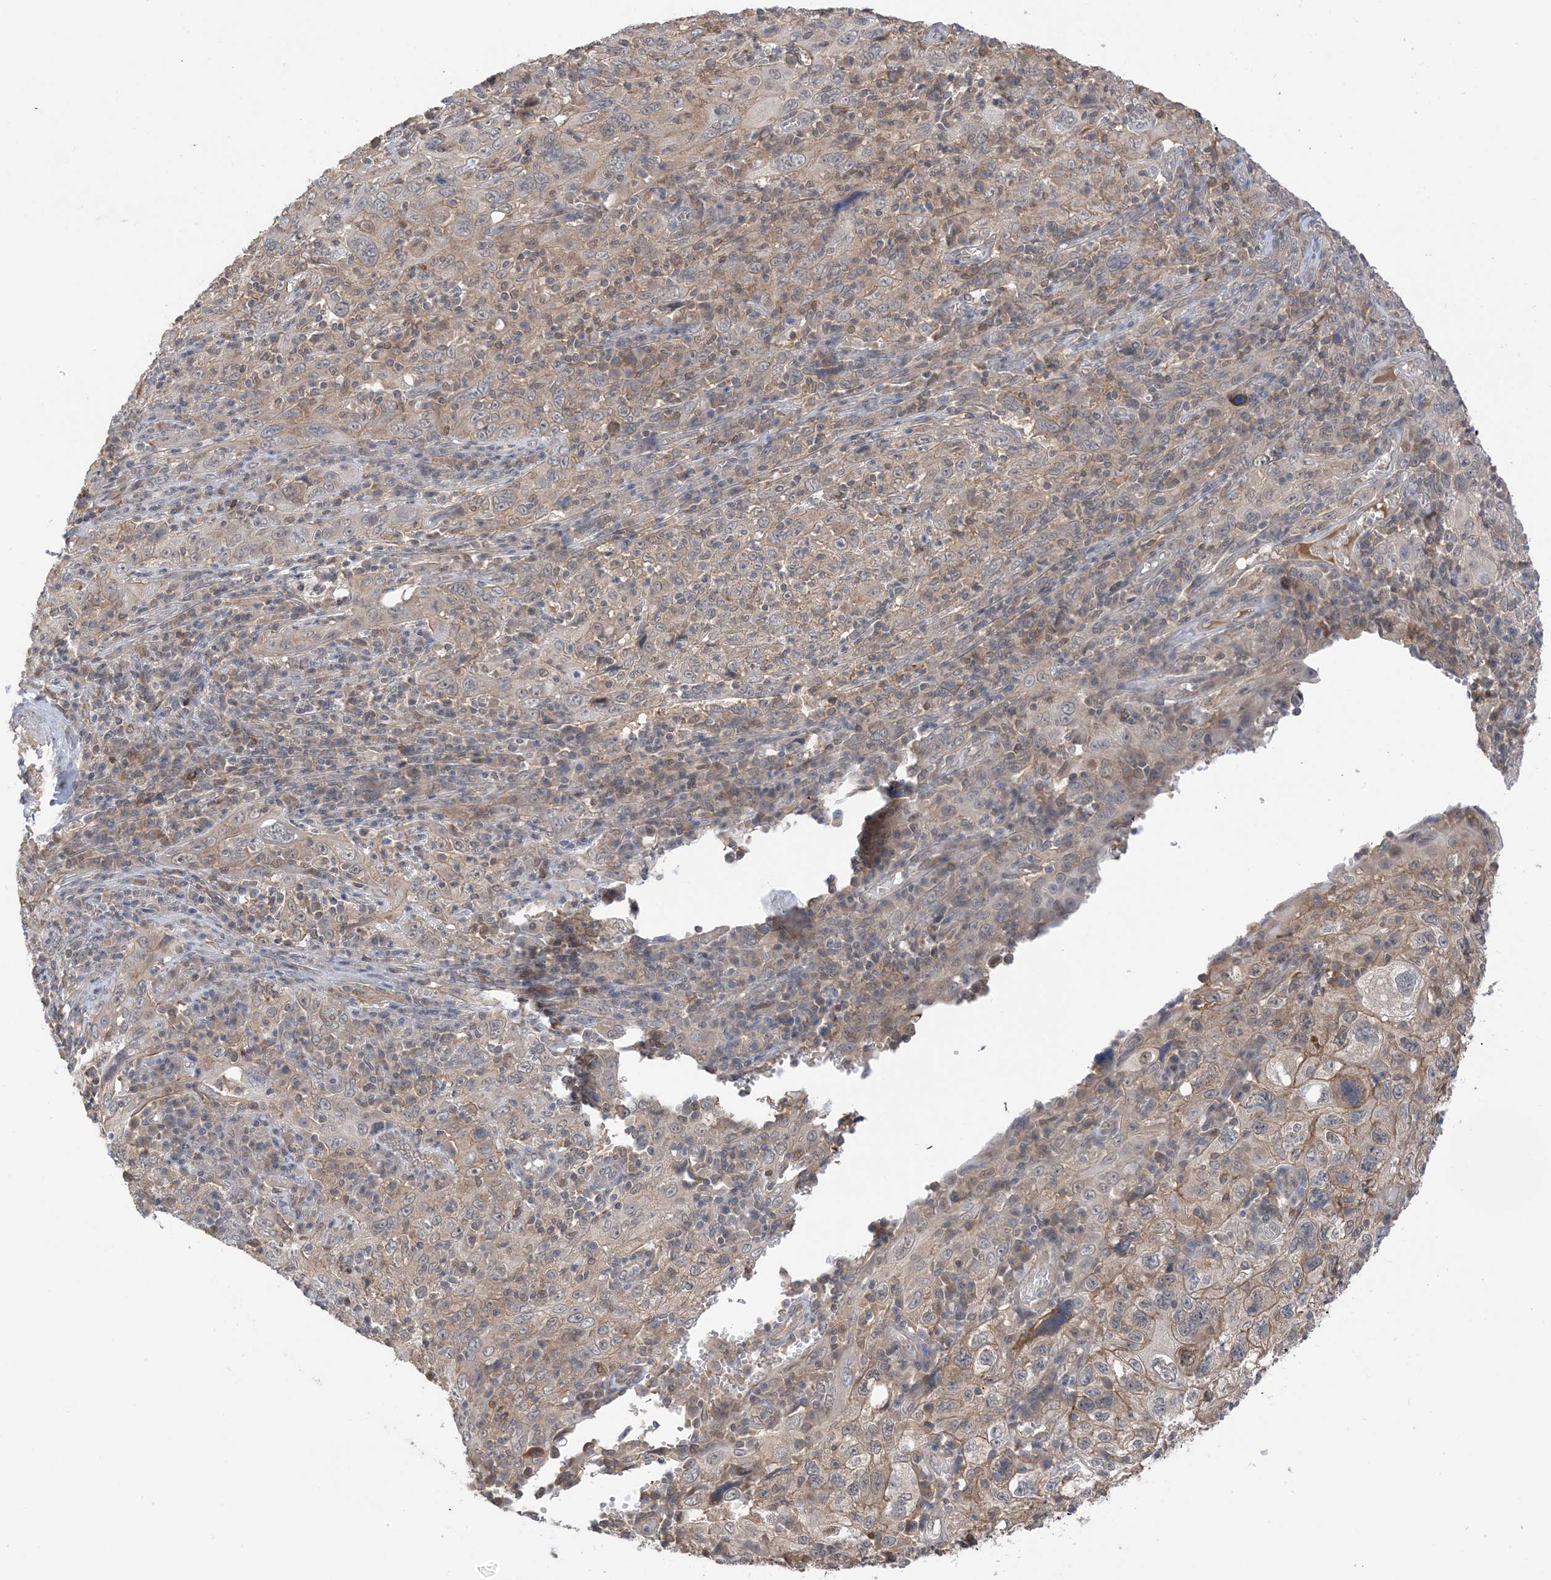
{"staining": {"intensity": "negative", "quantity": "none", "location": "none"}, "tissue": "cervical cancer", "cell_type": "Tumor cells", "image_type": "cancer", "snomed": [{"axis": "morphology", "description": "Squamous cell carcinoma, NOS"}, {"axis": "topography", "description": "Cervix"}], "caption": "Human cervical squamous cell carcinoma stained for a protein using immunohistochemistry displays no staining in tumor cells.", "gene": "WDR26", "patient": {"sex": "female", "age": 46}}